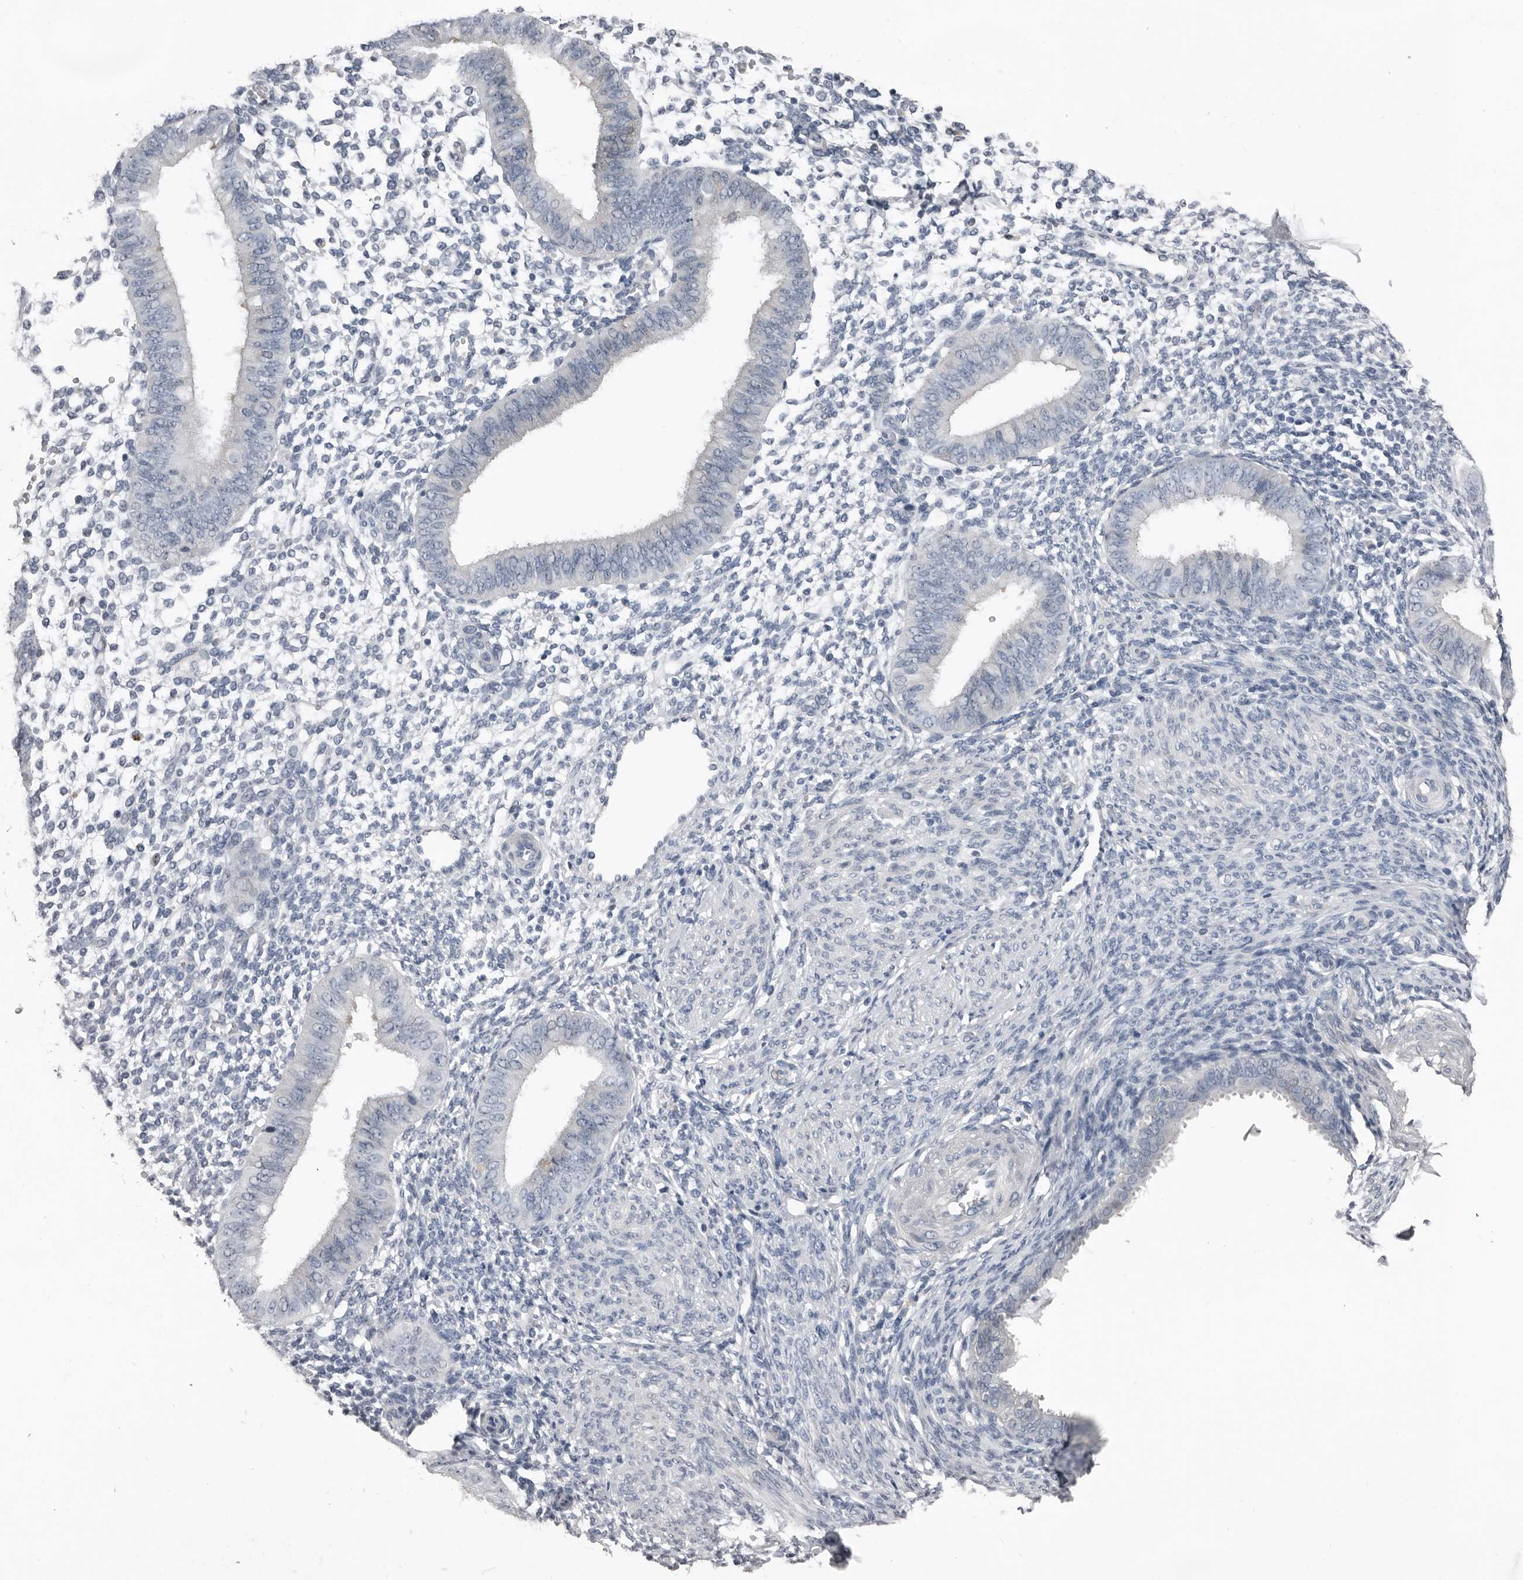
{"staining": {"intensity": "negative", "quantity": "none", "location": "none"}, "tissue": "endometrium", "cell_type": "Cells in endometrial stroma", "image_type": "normal", "snomed": [{"axis": "morphology", "description": "Normal tissue, NOS"}, {"axis": "topography", "description": "Uterus"}, {"axis": "topography", "description": "Endometrium"}], "caption": "This is an IHC image of normal human endometrium. There is no positivity in cells in endometrial stroma.", "gene": "FABP7", "patient": {"sex": "female", "age": 48}}